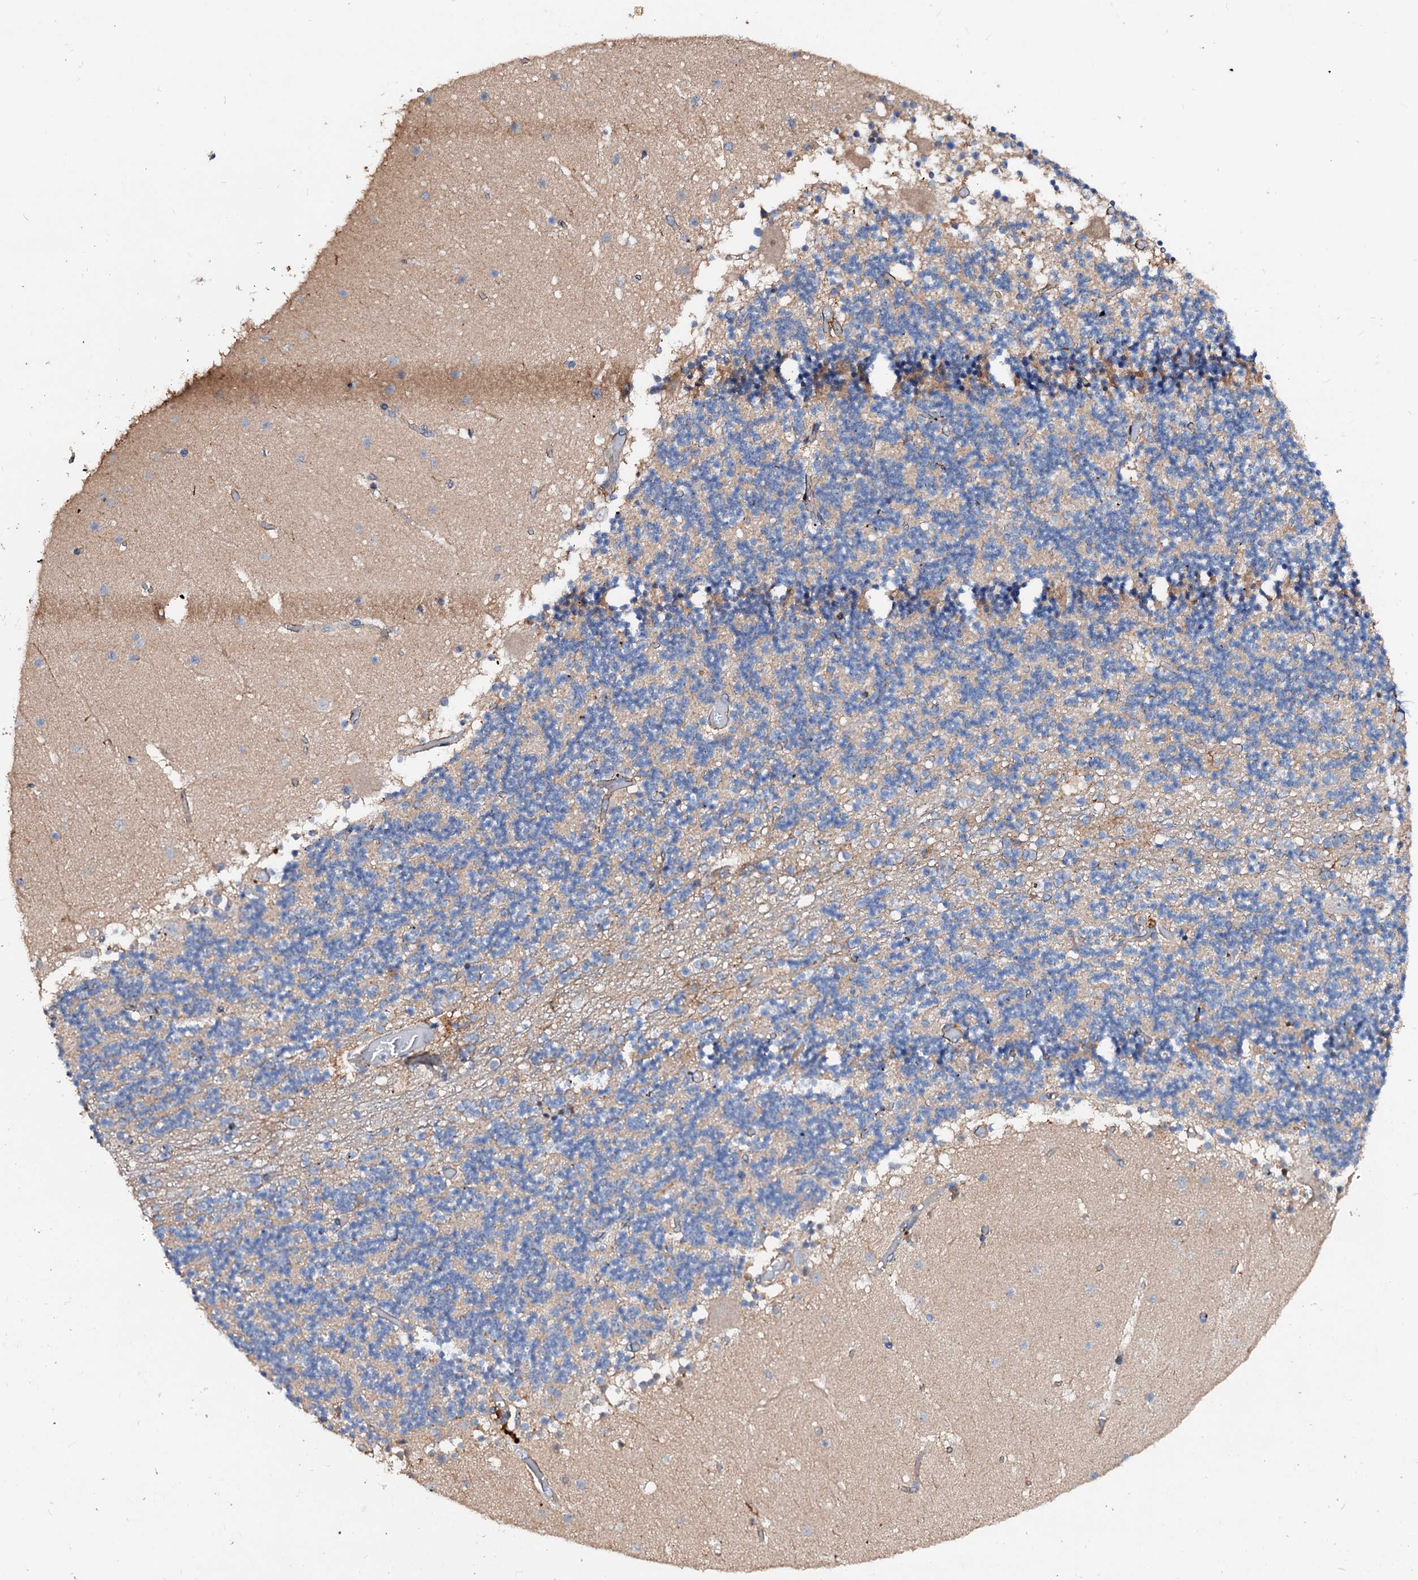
{"staining": {"intensity": "negative", "quantity": "none", "location": "none"}, "tissue": "cerebellum", "cell_type": "Cells in granular layer", "image_type": "normal", "snomed": [{"axis": "morphology", "description": "Normal tissue, NOS"}, {"axis": "topography", "description": "Cerebellum"}], "caption": "DAB (3,3'-diaminobenzidine) immunohistochemical staining of benign cerebellum demonstrates no significant expression in cells in granular layer. Nuclei are stained in blue.", "gene": "FIBIN", "patient": {"sex": "female", "age": 28}}